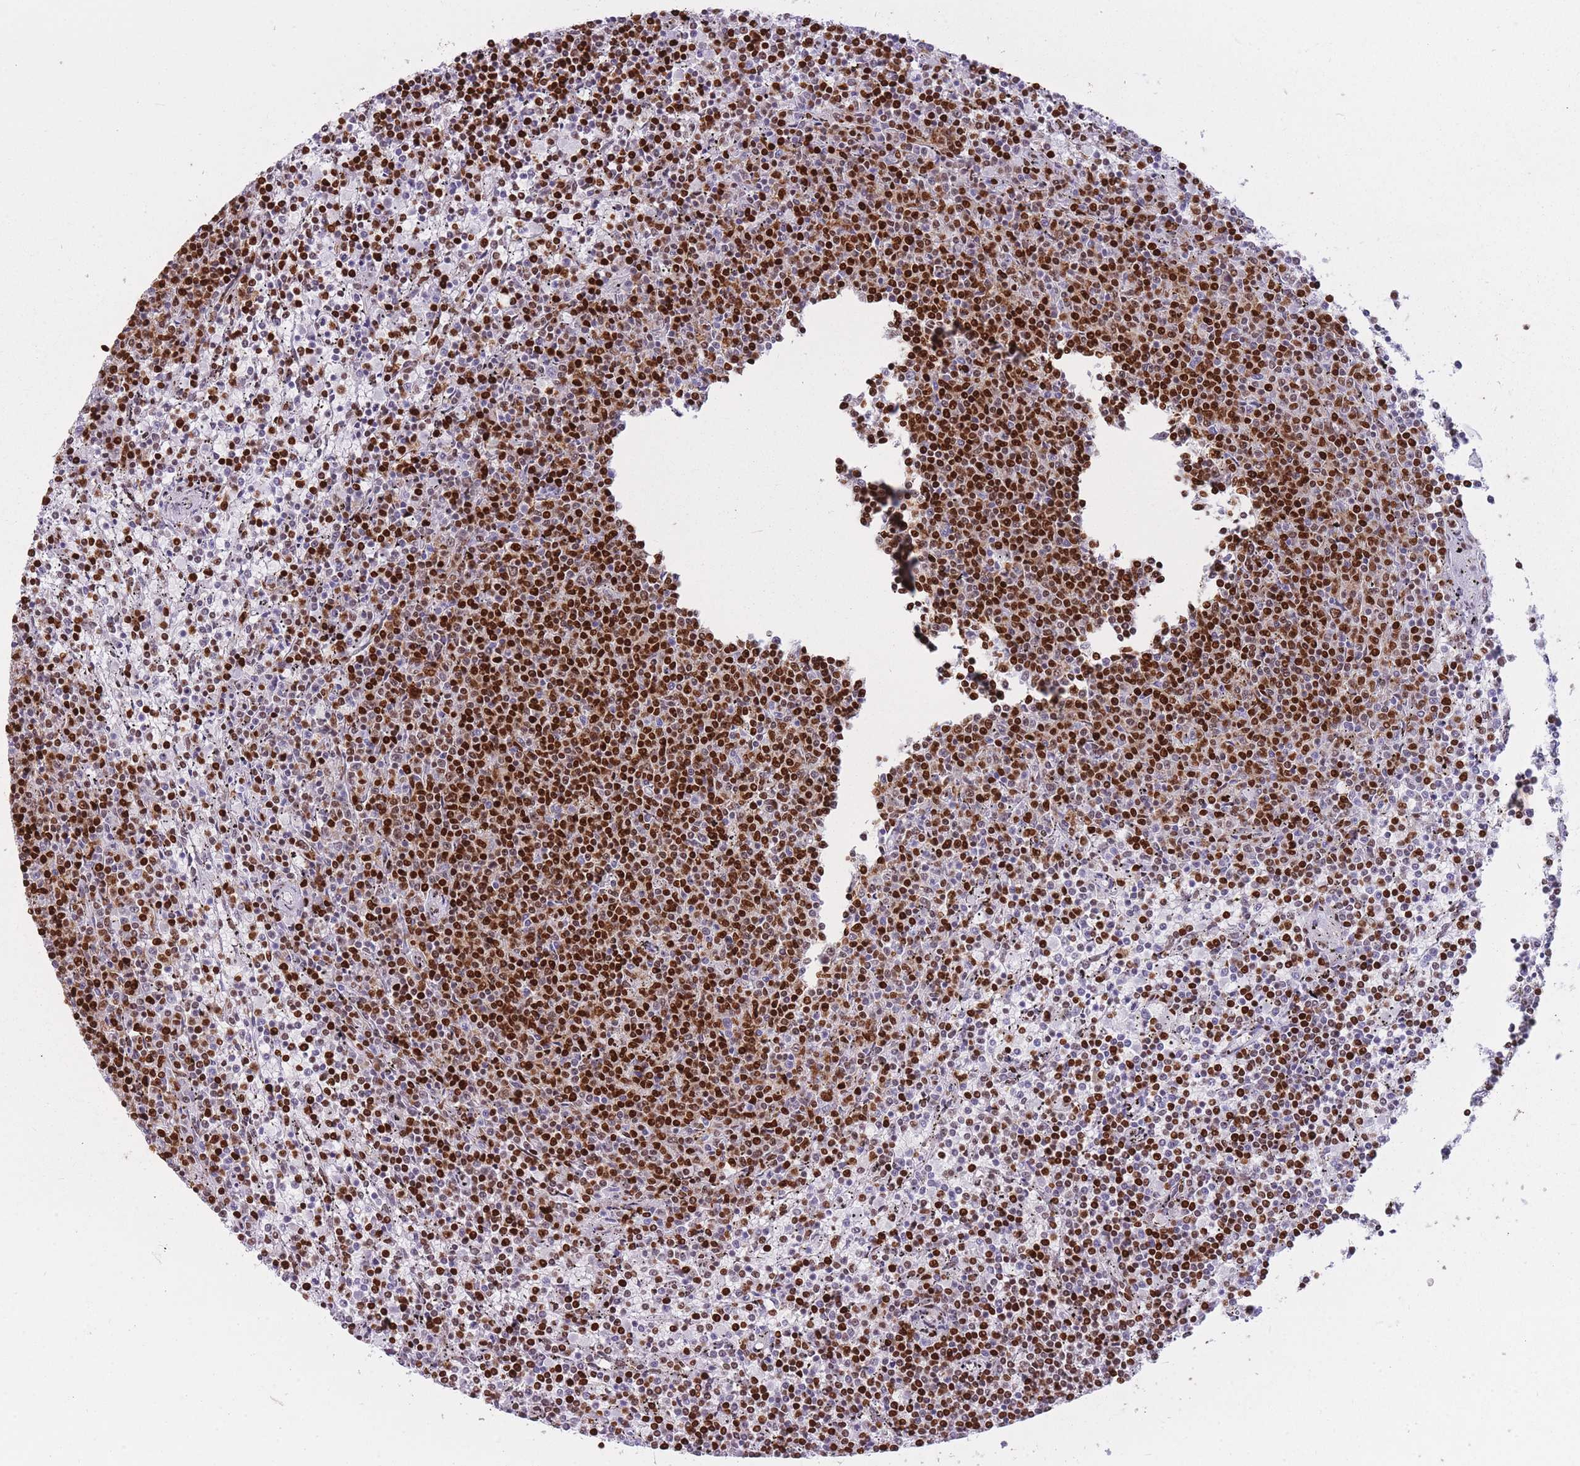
{"staining": {"intensity": "strong", "quantity": ">75%", "location": "nuclear"}, "tissue": "lymphoma", "cell_type": "Tumor cells", "image_type": "cancer", "snomed": [{"axis": "morphology", "description": "Malignant lymphoma, non-Hodgkin's type, Low grade"}, {"axis": "topography", "description": "Spleen"}], "caption": "Lymphoma tissue exhibits strong nuclear staining in approximately >75% of tumor cells", "gene": "HNRNPUL1", "patient": {"sex": "female", "age": 50}}